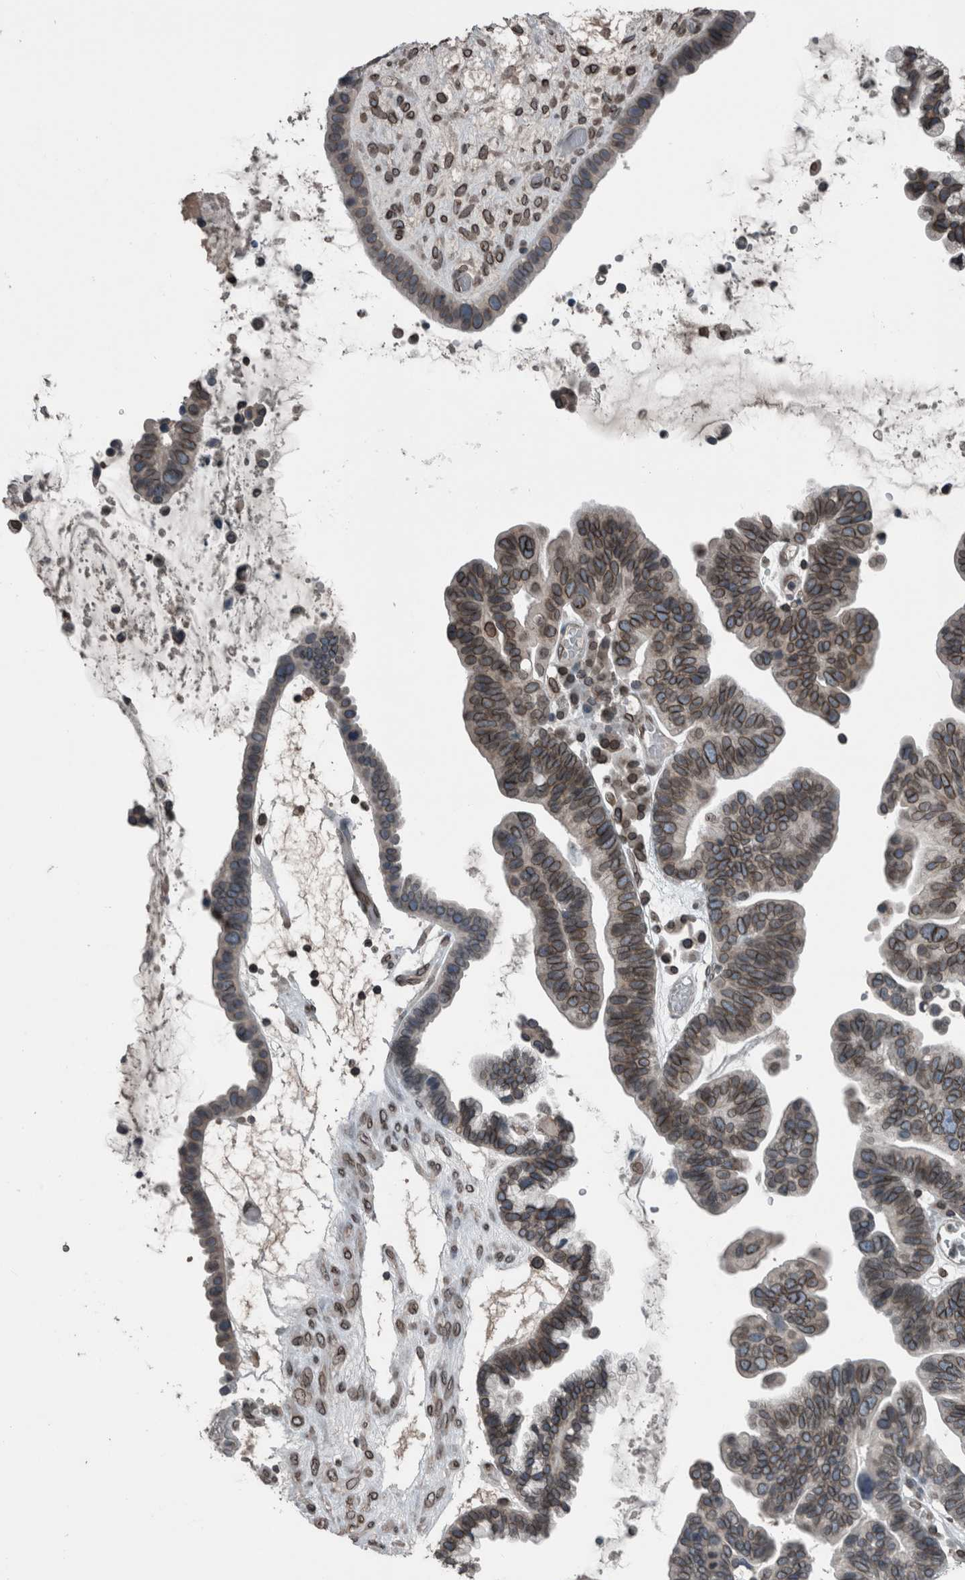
{"staining": {"intensity": "moderate", "quantity": "25%-75%", "location": "cytoplasmic/membranous,nuclear"}, "tissue": "ovarian cancer", "cell_type": "Tumor cells", "image_type": "cancer", "snomed": [{"axis": "morphology", "description": "Cystadenocarcinoma, serous, NOS"}, {"axis": "topography", "description": "Ovary"}], "caption": "A high-resolution histopathology image shows immunohistochemistry (IHC) staining of serous cystadenocarcinoma (ovarian), which reveals moderate cytoplasmic/membranous and nuclear positivity in about 25%-75% of tumor cells. (brown staining indicates protein expression, while blue staining denotes nuclei).", "gene": "RANBP2", "patient": {"sex": "female", "age": 56}}